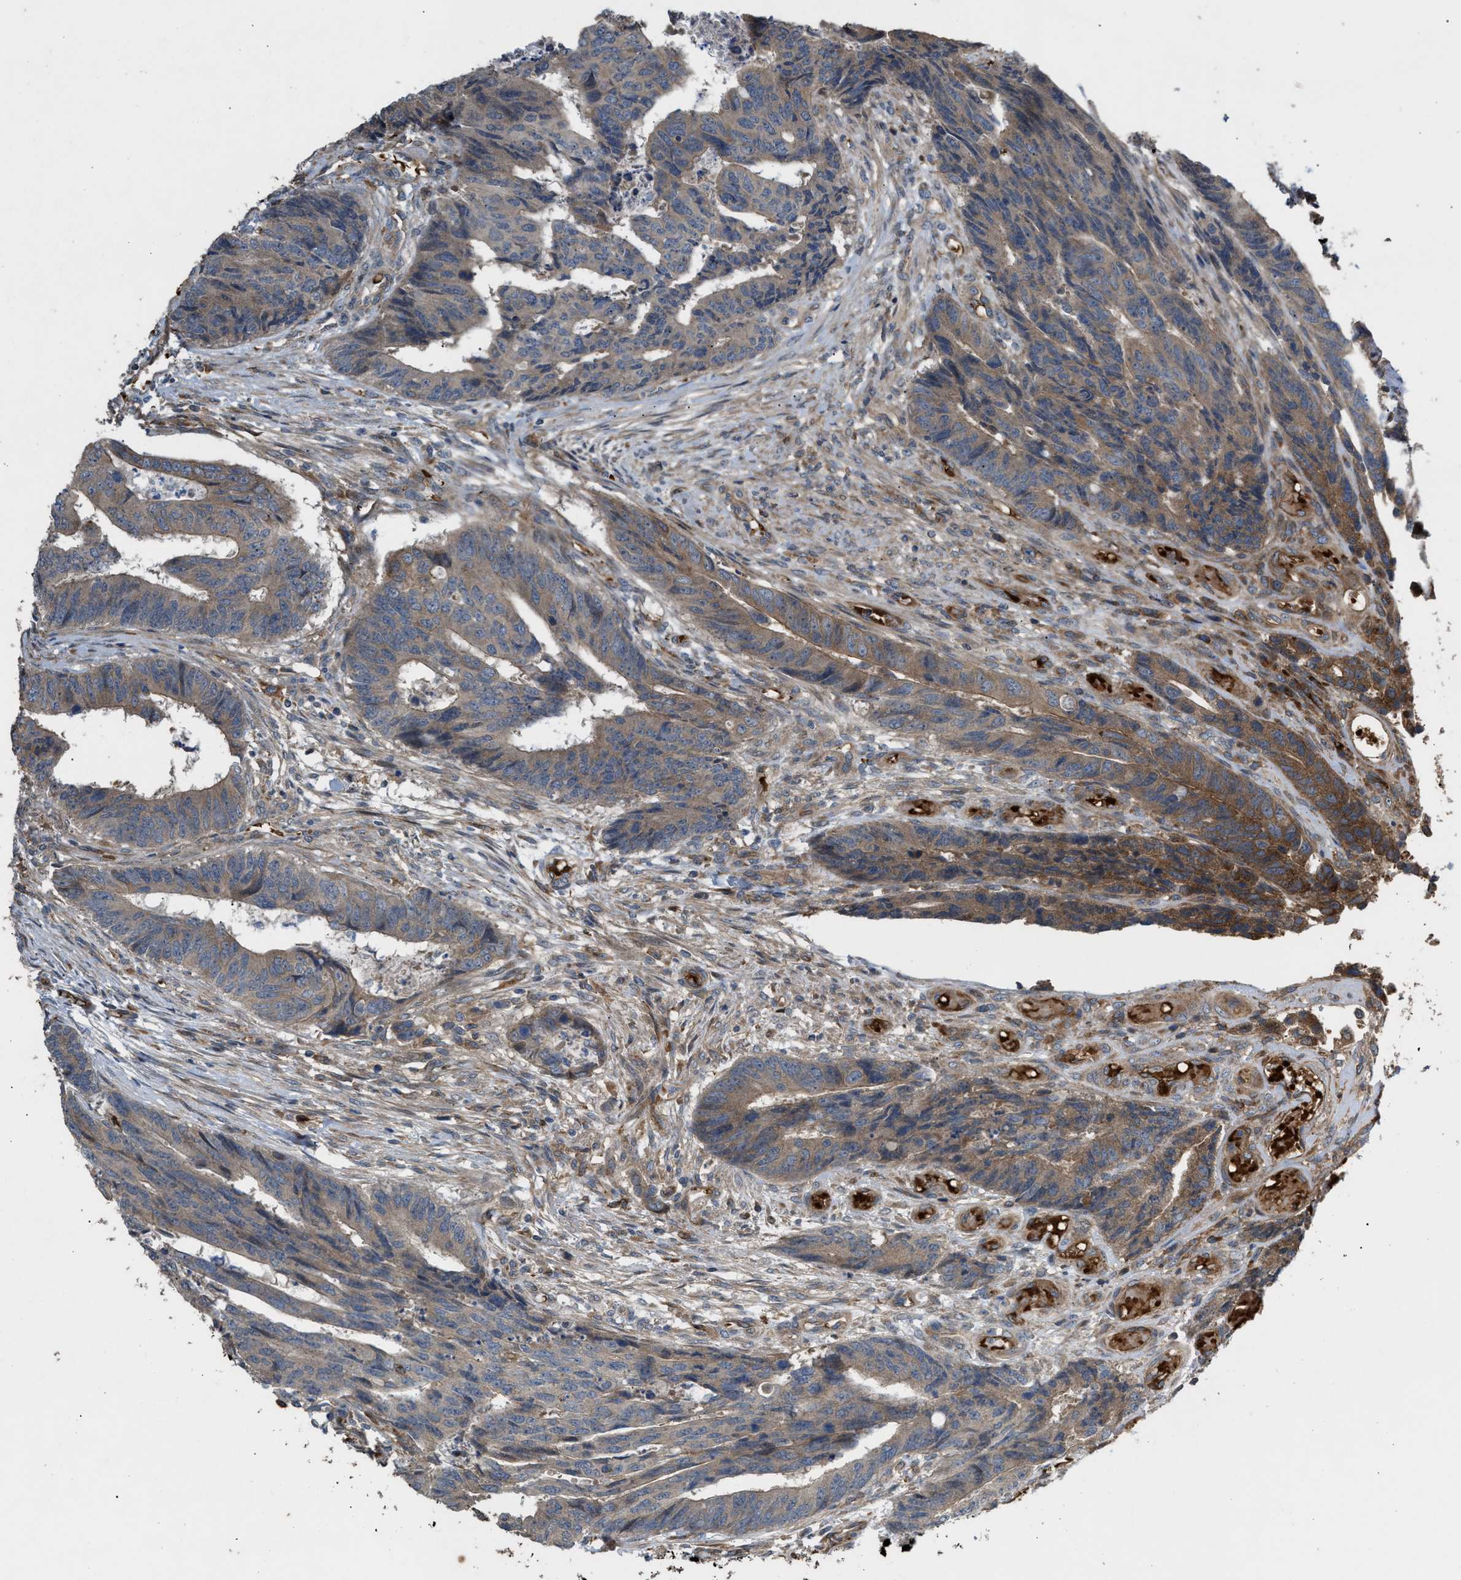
{"staining": {"intensity": "weak", "quantity": ">75%", "location": "cytoplasmic/membranous"}, "tissue": "colorectal cancer", "cell_type": "Tumor cells", "image_type": "cancer", "snomed": [{"axis": "morphology", "description": "Adenocarcinoma, NOS"}, {"axis": "topography", "description": "Rectum"}], "caption": "Immunohistochemistry (IHC) of human adenocarcinoma (colorectal) reveals low levels of weak cytoplasmic/membranous staining in about >75% of tumor cells. Immunohistochemistry stains the protein of interest in brown and the nuclei are stained blue.", "gene": "GCC1", "patient": {"sex": "male", "age": 84}}